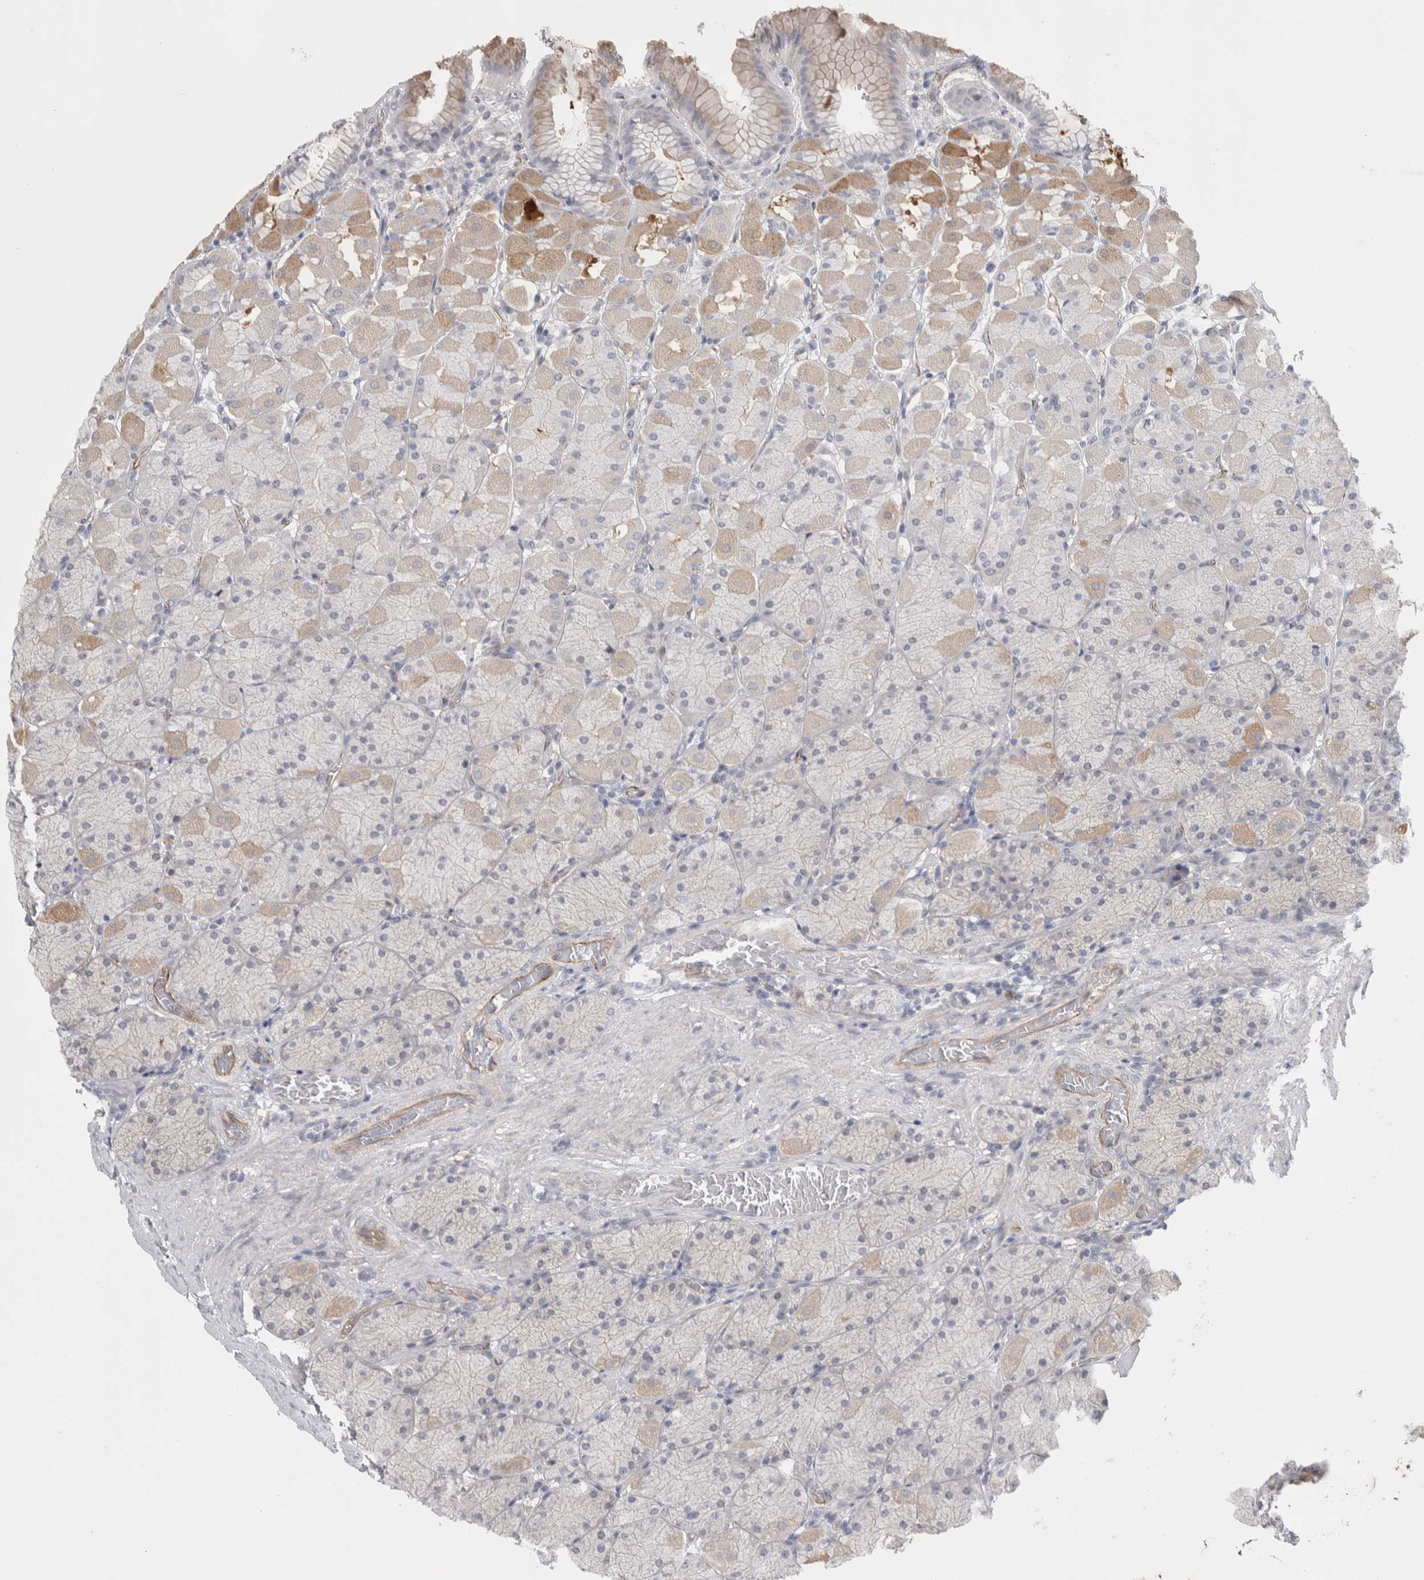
{"staining": {"intensity": "moderate", "quantity": "<25%", "location": "cytoplasmic/membranous"}, "tissue": "stomach", "cell_type": "Glandular cells", "image_type": "normal", "snomed": [{"axis": "morphology", "description": "Normal tissue, NOS"}, {"axis": "topography", "description": "Stomach, upper"}], "caption": "A high-resolution image shows immunohistochemistry (IHC) staining of benign stomach, which shows moderate cytoplasmic/membranous expression in about <25% of glandular cells.", "gene": "ZNF862", "patient": {"sex": "female", "age": 56}}